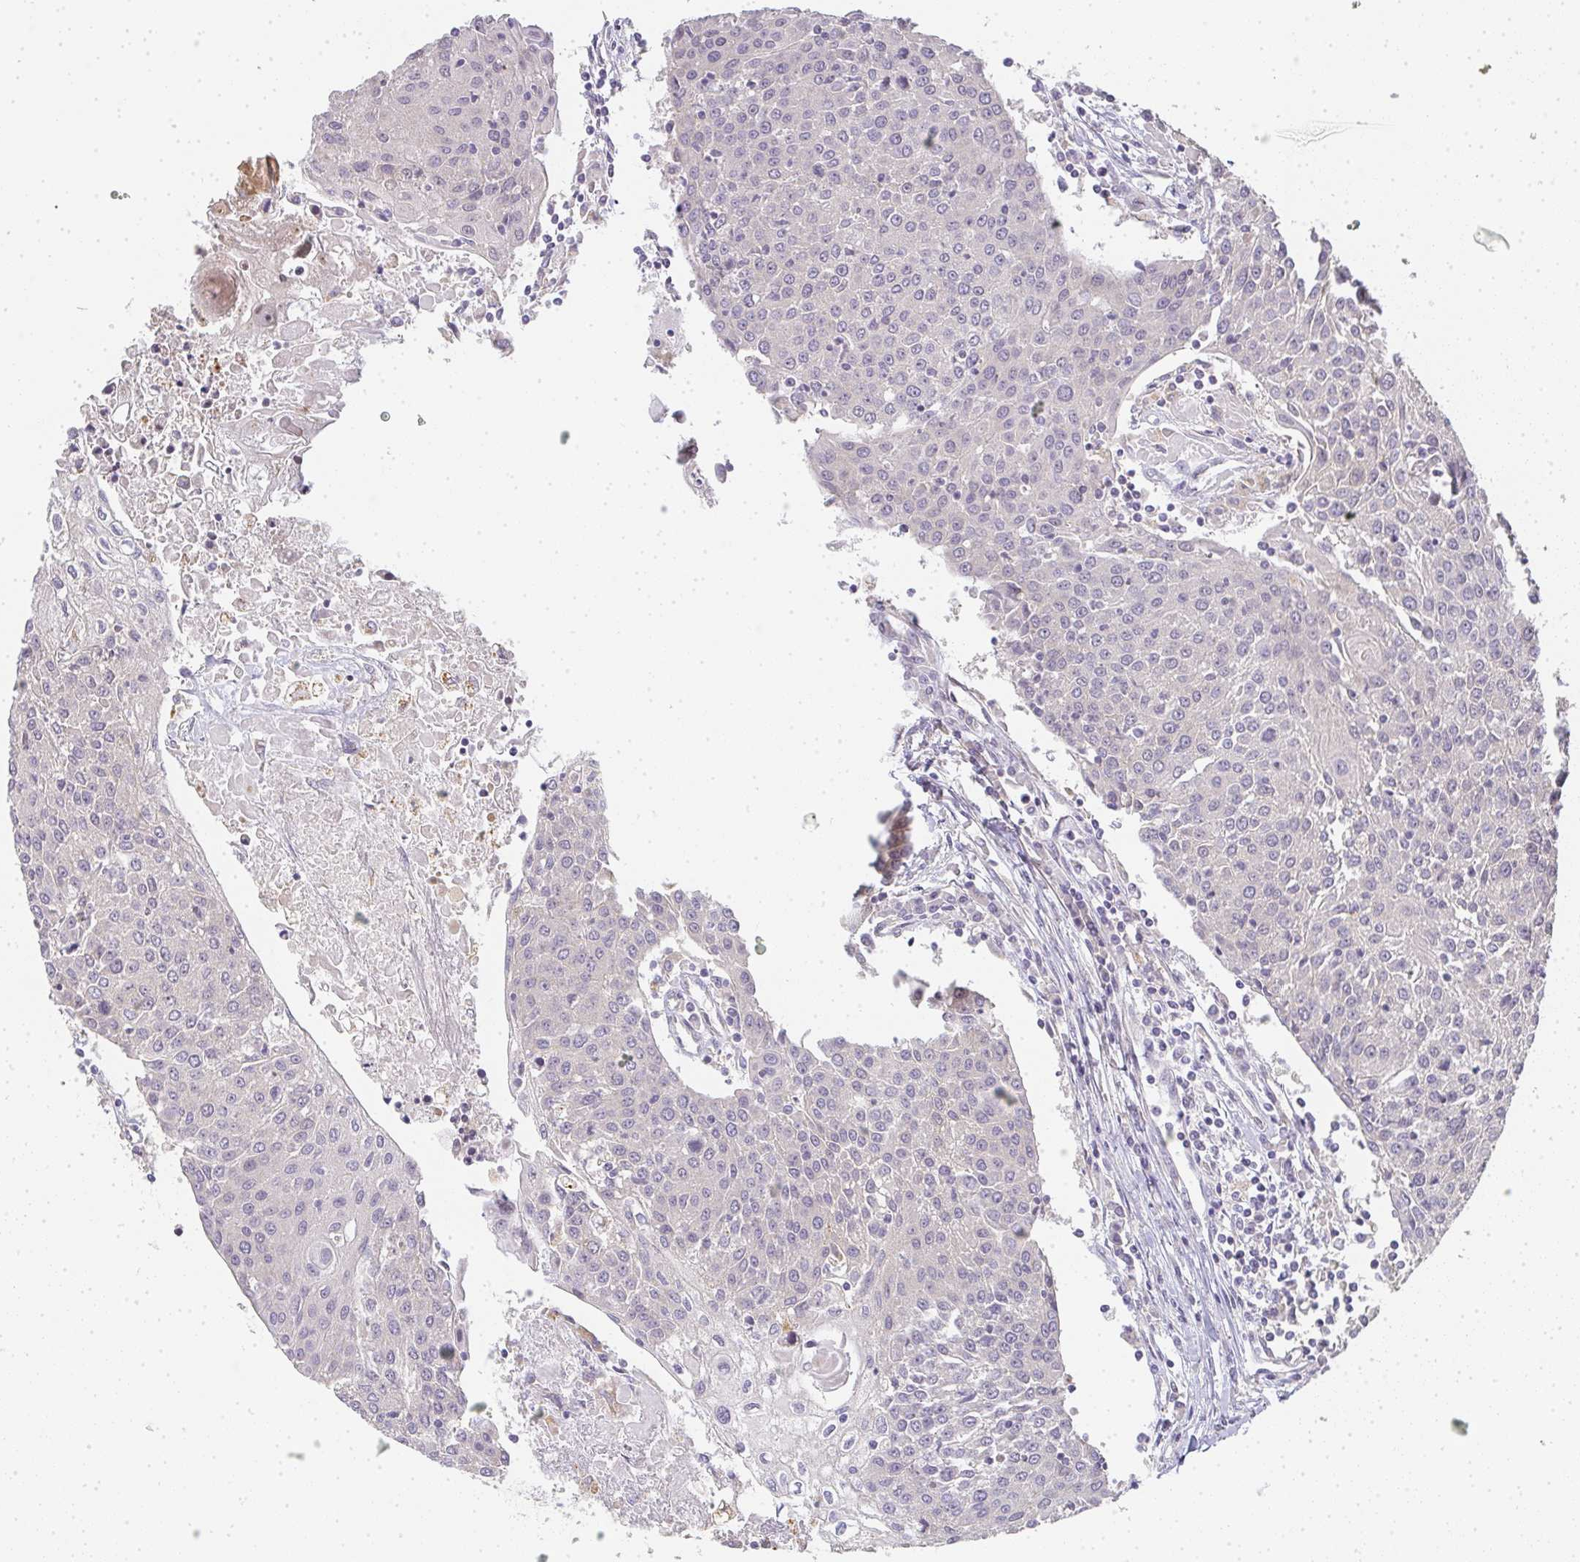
{"staining": {"intensity": "negative", "quantity": "none", "location": "none"}, "tissue": "urothelial cancer", "cell_type": "Tumor cells", "image_type": "cancer", "snomed": [{"axis": "morphology", "description": "Urothelial carcinoma, High grade"}, {"axis": "topography", "description": "Urinary bladder"}], "caption": "Immunohistochemistry (IHC) of urothelial carcinoma (high-grade) demonstrates no positivity in tumor cells.", "gene": "SLC35B3", "patient": {"sex": "female", "age": 85}}